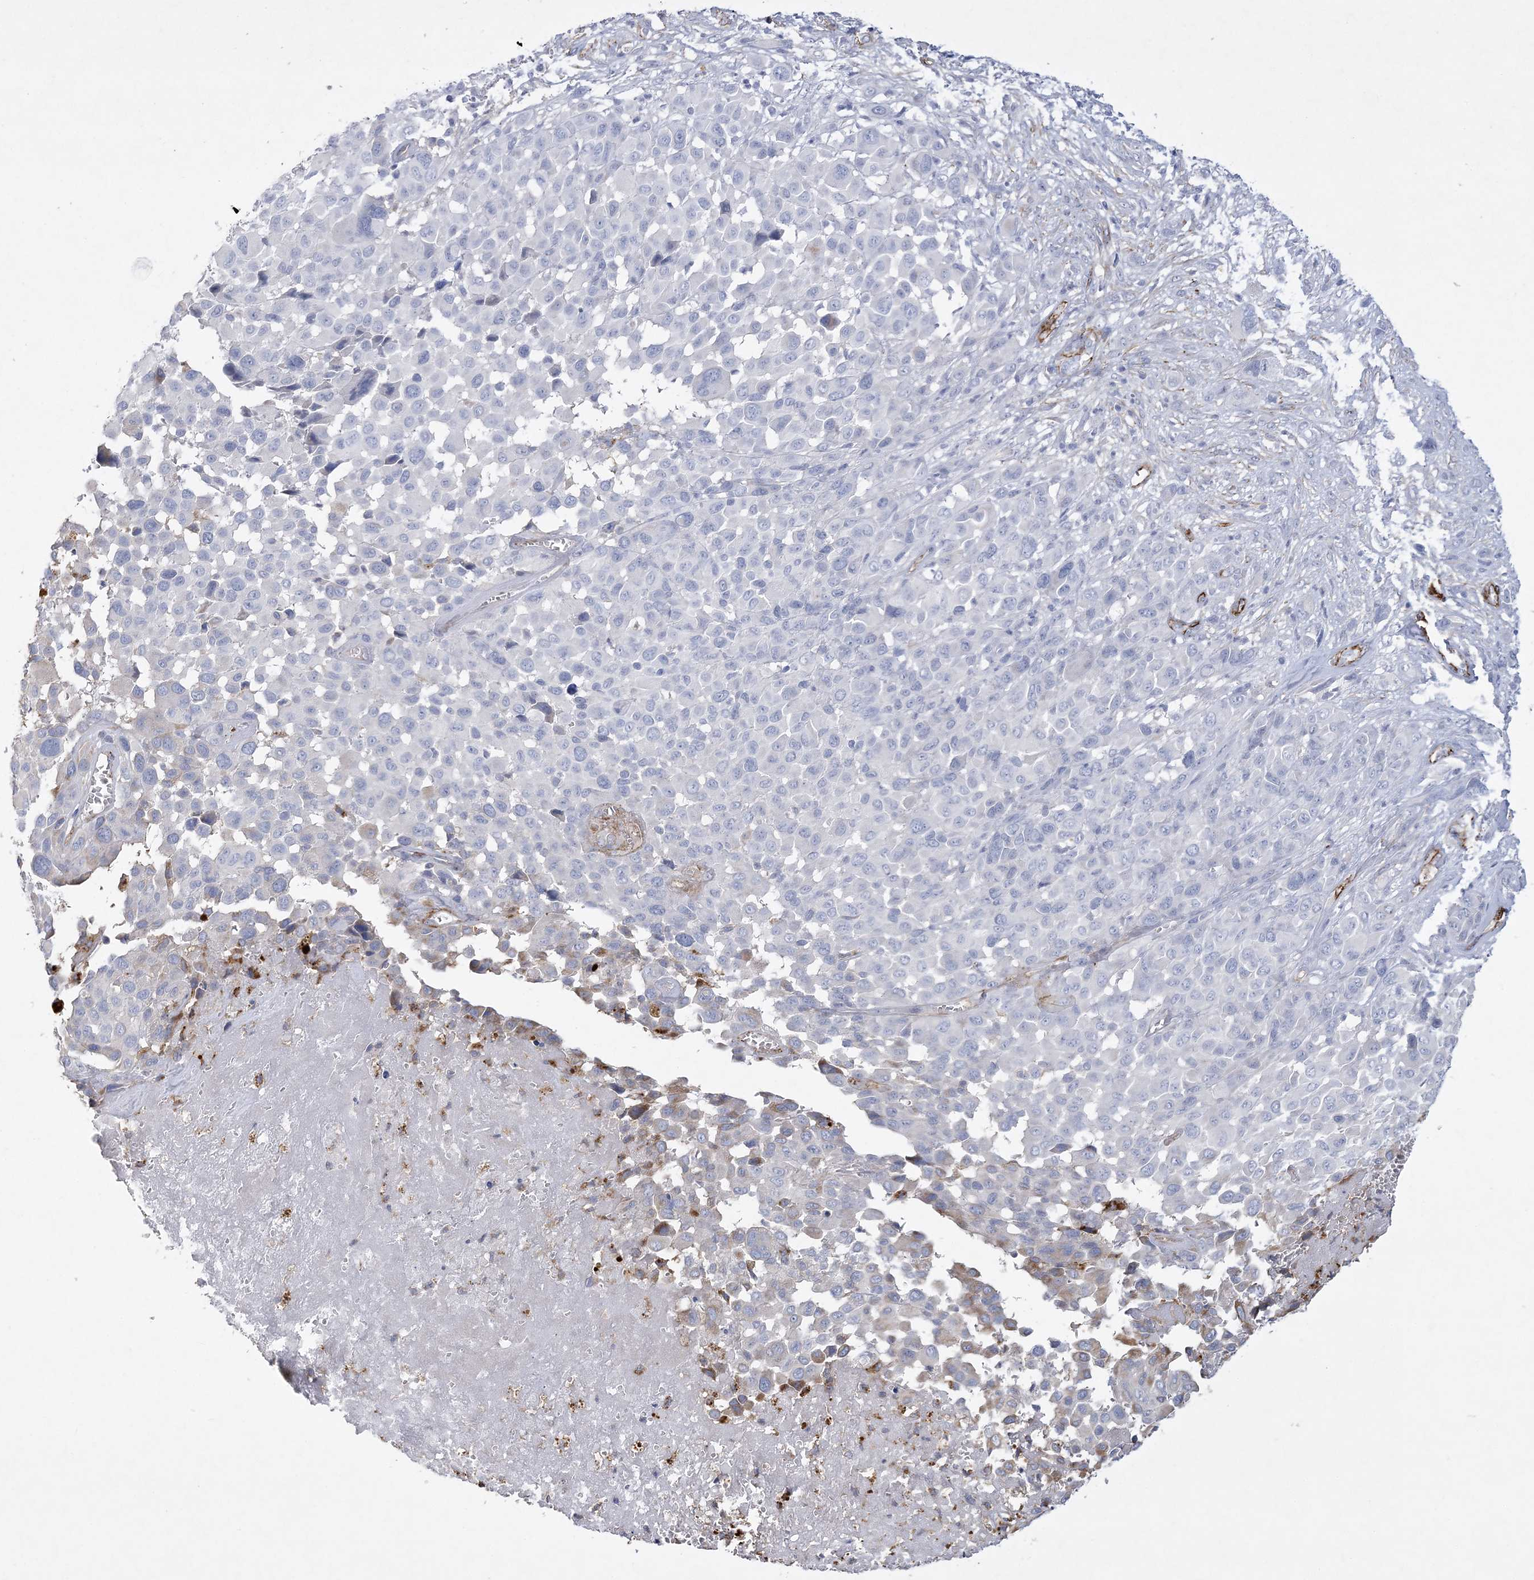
{"staining": {"intensity": "negative", "quantity": "none", "location": "none"}, "tissue": "melanoma", "cell_type": "Tumor cells", "image_type": "cancer", "snomed": [{"axis": "morphology", "description": "Malignant melanoma, NOS"}, {"axis": "topography", "description": "Skin of trunk"}], "caption": "Human melanoma stained for a protein using immunohistochemistry displays no expression in tumor cells.", "gene": "ARSJ", "patient": {"sex": "male", "age": 71}}